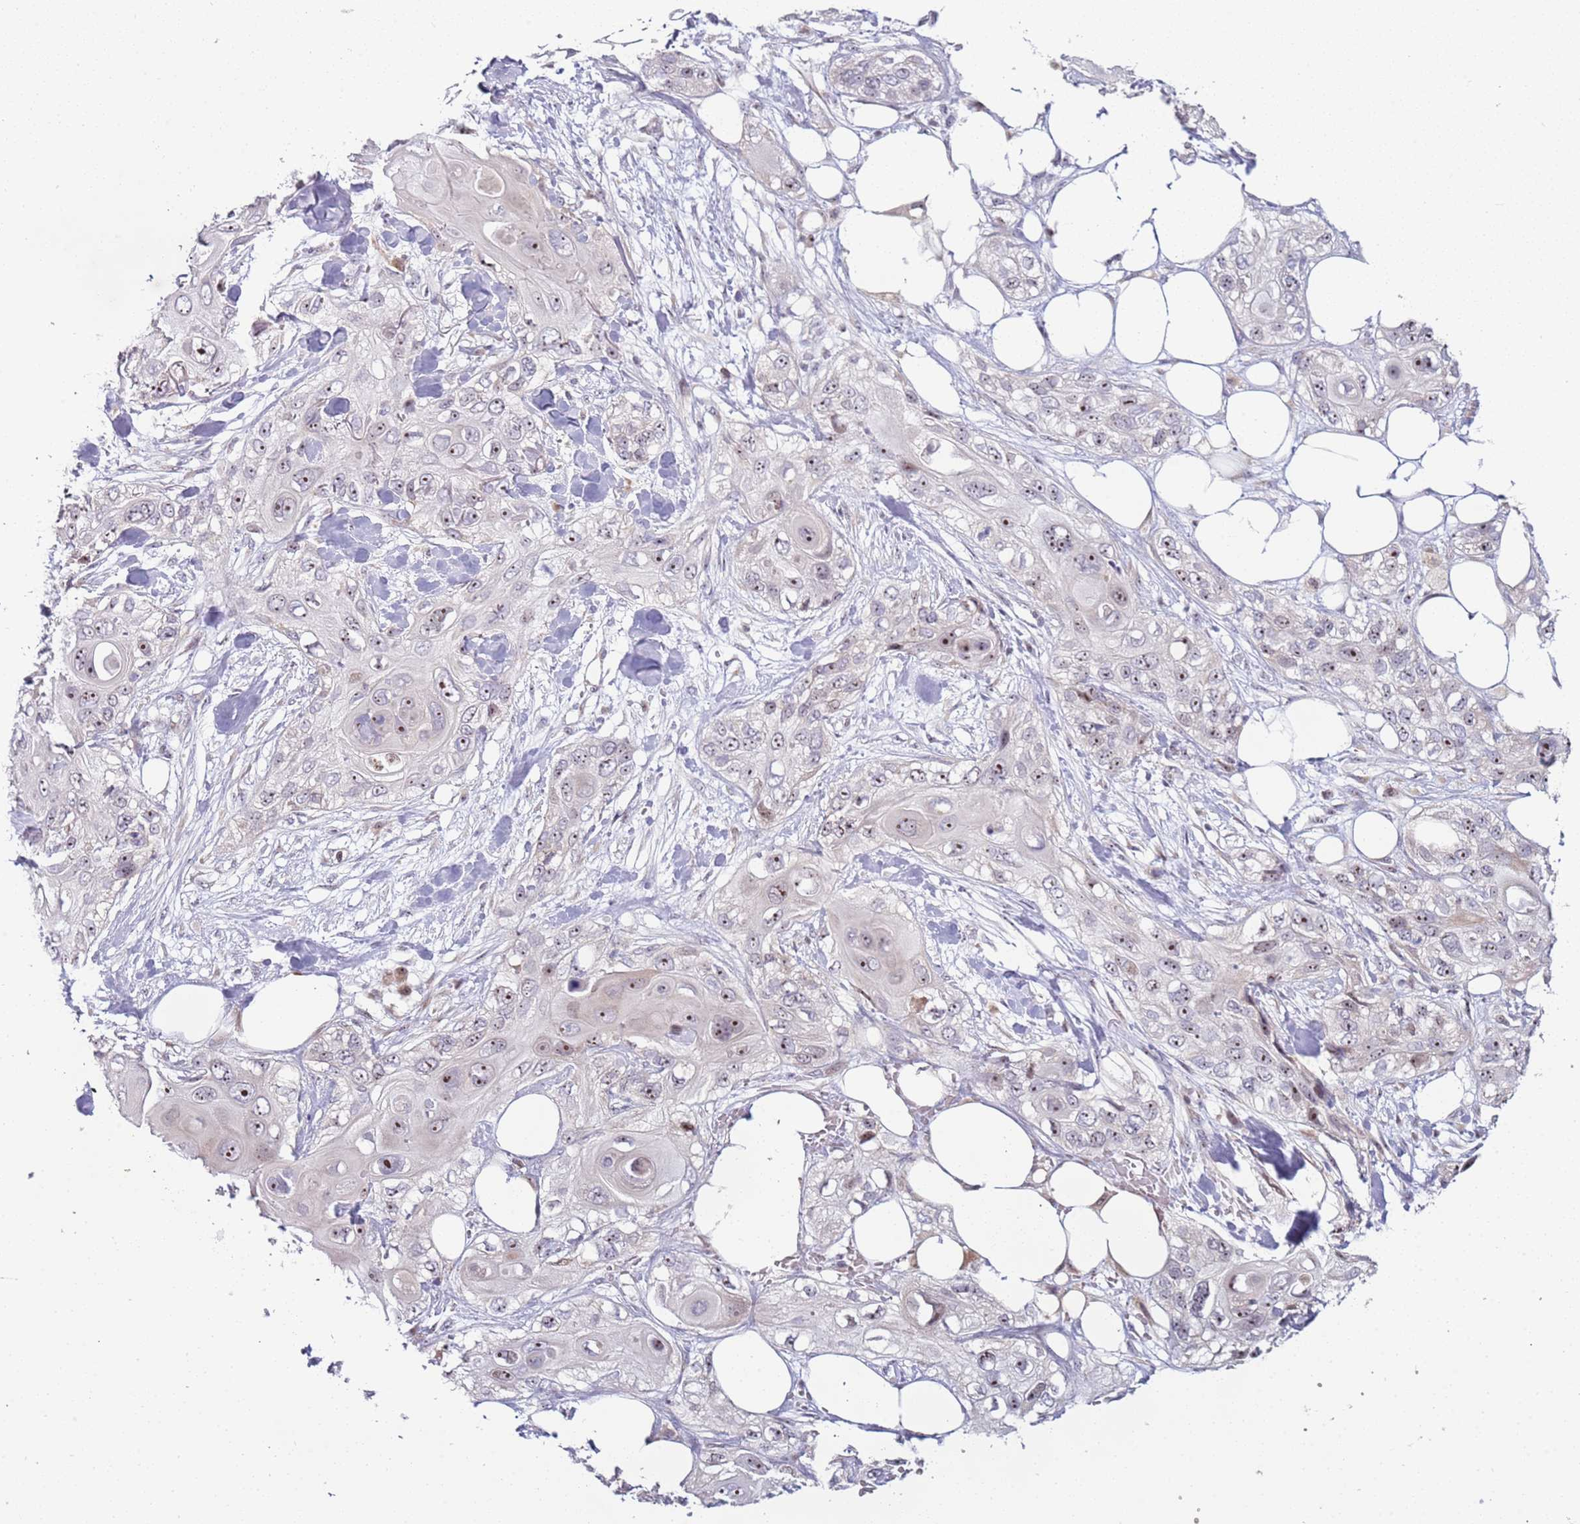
{"staining": {"intensity": "moderate", "quantity": ">75%", "location": "nuclear"}, "tissue": "skin cancer", "cell_type": "Tumor cells", "image_type": "cancer", "snomed": [{"axis": "morphology", "description": "Normal tissue, NOS"}, {"axis": "morphology", "description": "Squamous cell carcinoma, NOS"}, {"axis": "topography", "description": "Skin"}], "caption": "The image reveals a brown stain indicating the presence of a protein in the nuclear of tumor cells in skin cancer (squamous cell carcinoma).", "gene": "UCMA", "patient": {"sex": "male", "age": 72}}